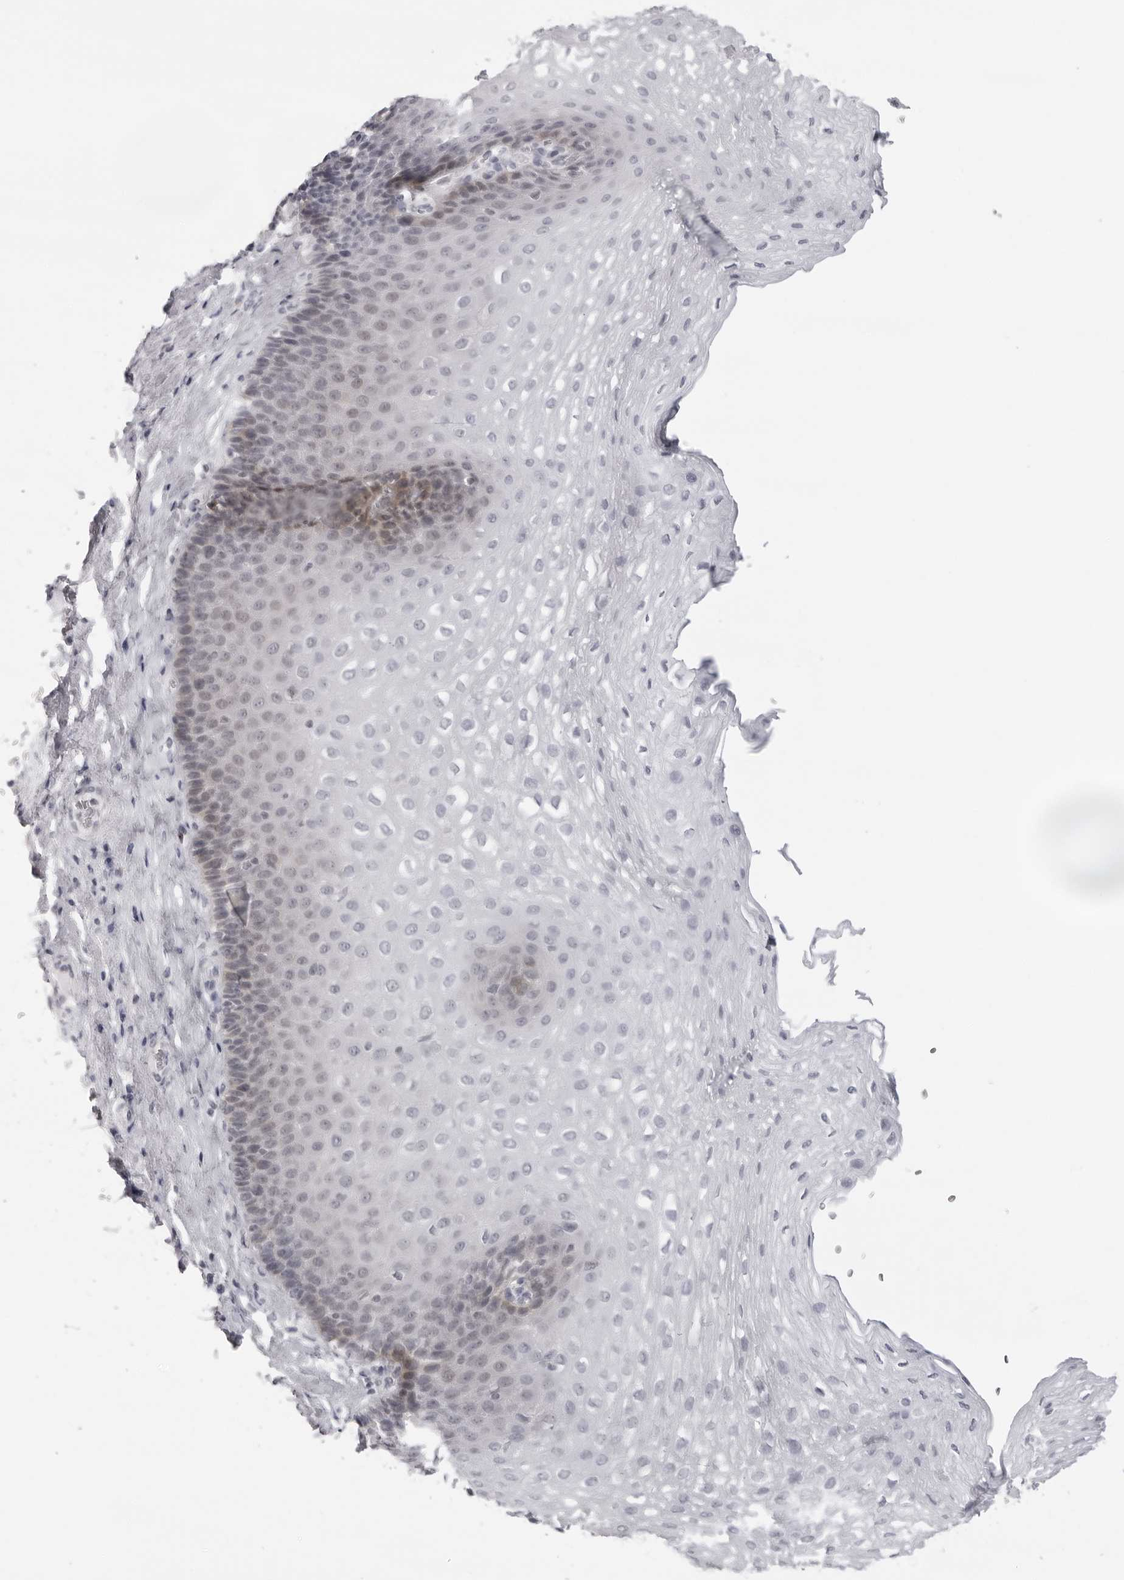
{"staining": {"intensity": "weak", "quantity": "<25%", "location": "cytoplasmic/membranous"}, "tissue": "esophagus", "cell_type": "Squamous epithelial cells", "image_type": "normal", "snomed": [{"axis": "morphology", "description": "Normal tissue, NOS"}, {"axis": "topography", "description": "Esophagus"}], "caption": "The photomicrograph displays no staining of squamous epithelial cells in normal esophagus.", "gene": "DNALI1", "patient": {"sex": "female", "age": 66}}